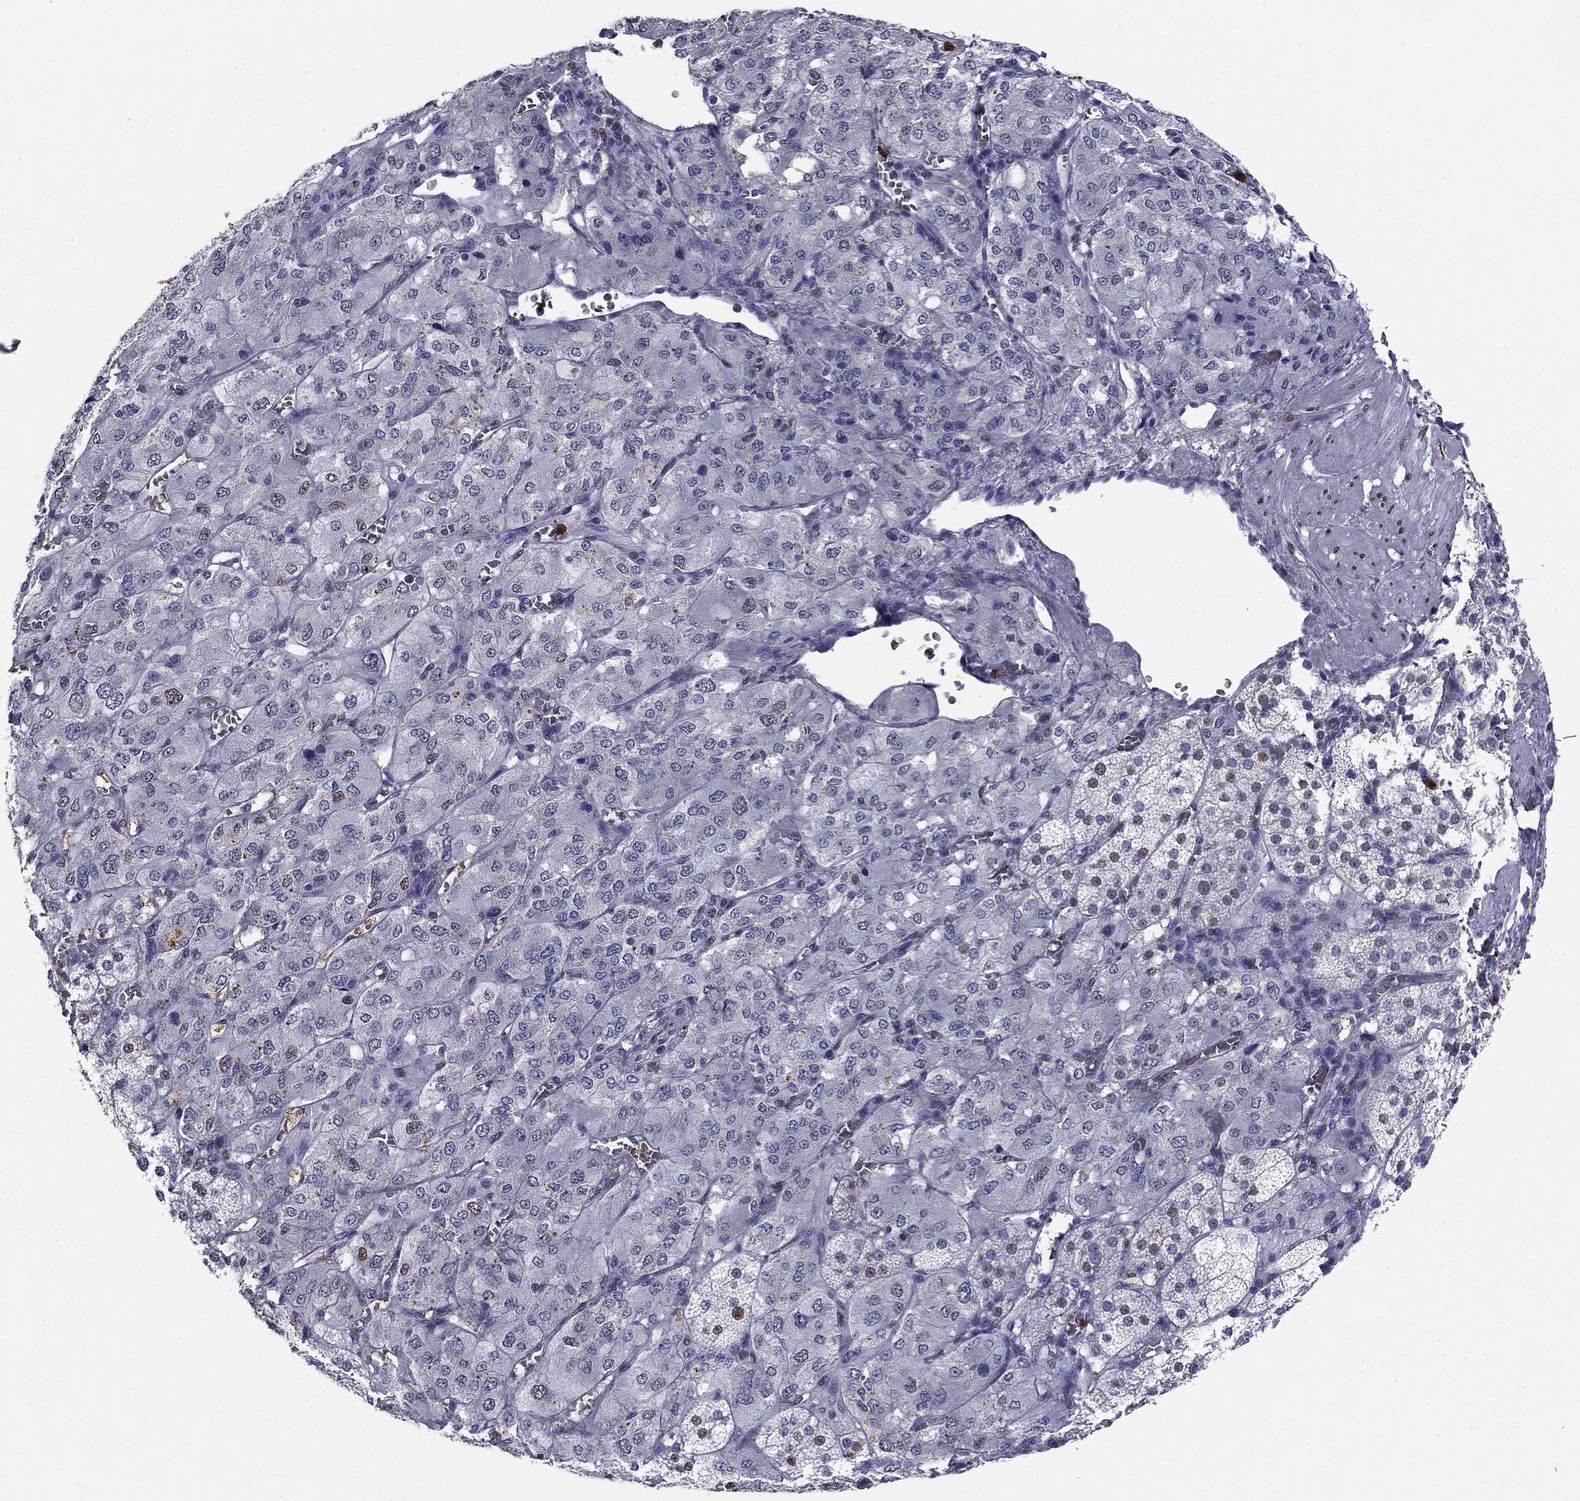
{"staining": {"intensity": "negative", "quantity": "none", "location": "none"}, "tissue": "adrenal gland", "cell_type": "Glandular cells", "image_type": "normal", "snomed": [{"axis": "morphology", "description": "Normal tissue, NOS"}, {"axis": "topography", "description": "Adrenal gland"}], "caption": "High magnification brightfield microscopy of normal adrenal gland stained with DAB (brown) and counterstained with hematoxylin (blue): glandular cells show no significant expression. (DAB (3,3'-diaminobenzidine) IHC visualized using brightfield microscopy, high magnification).", "gene": "IGSF8", "patient": {"sex": "female", "age": 60}}